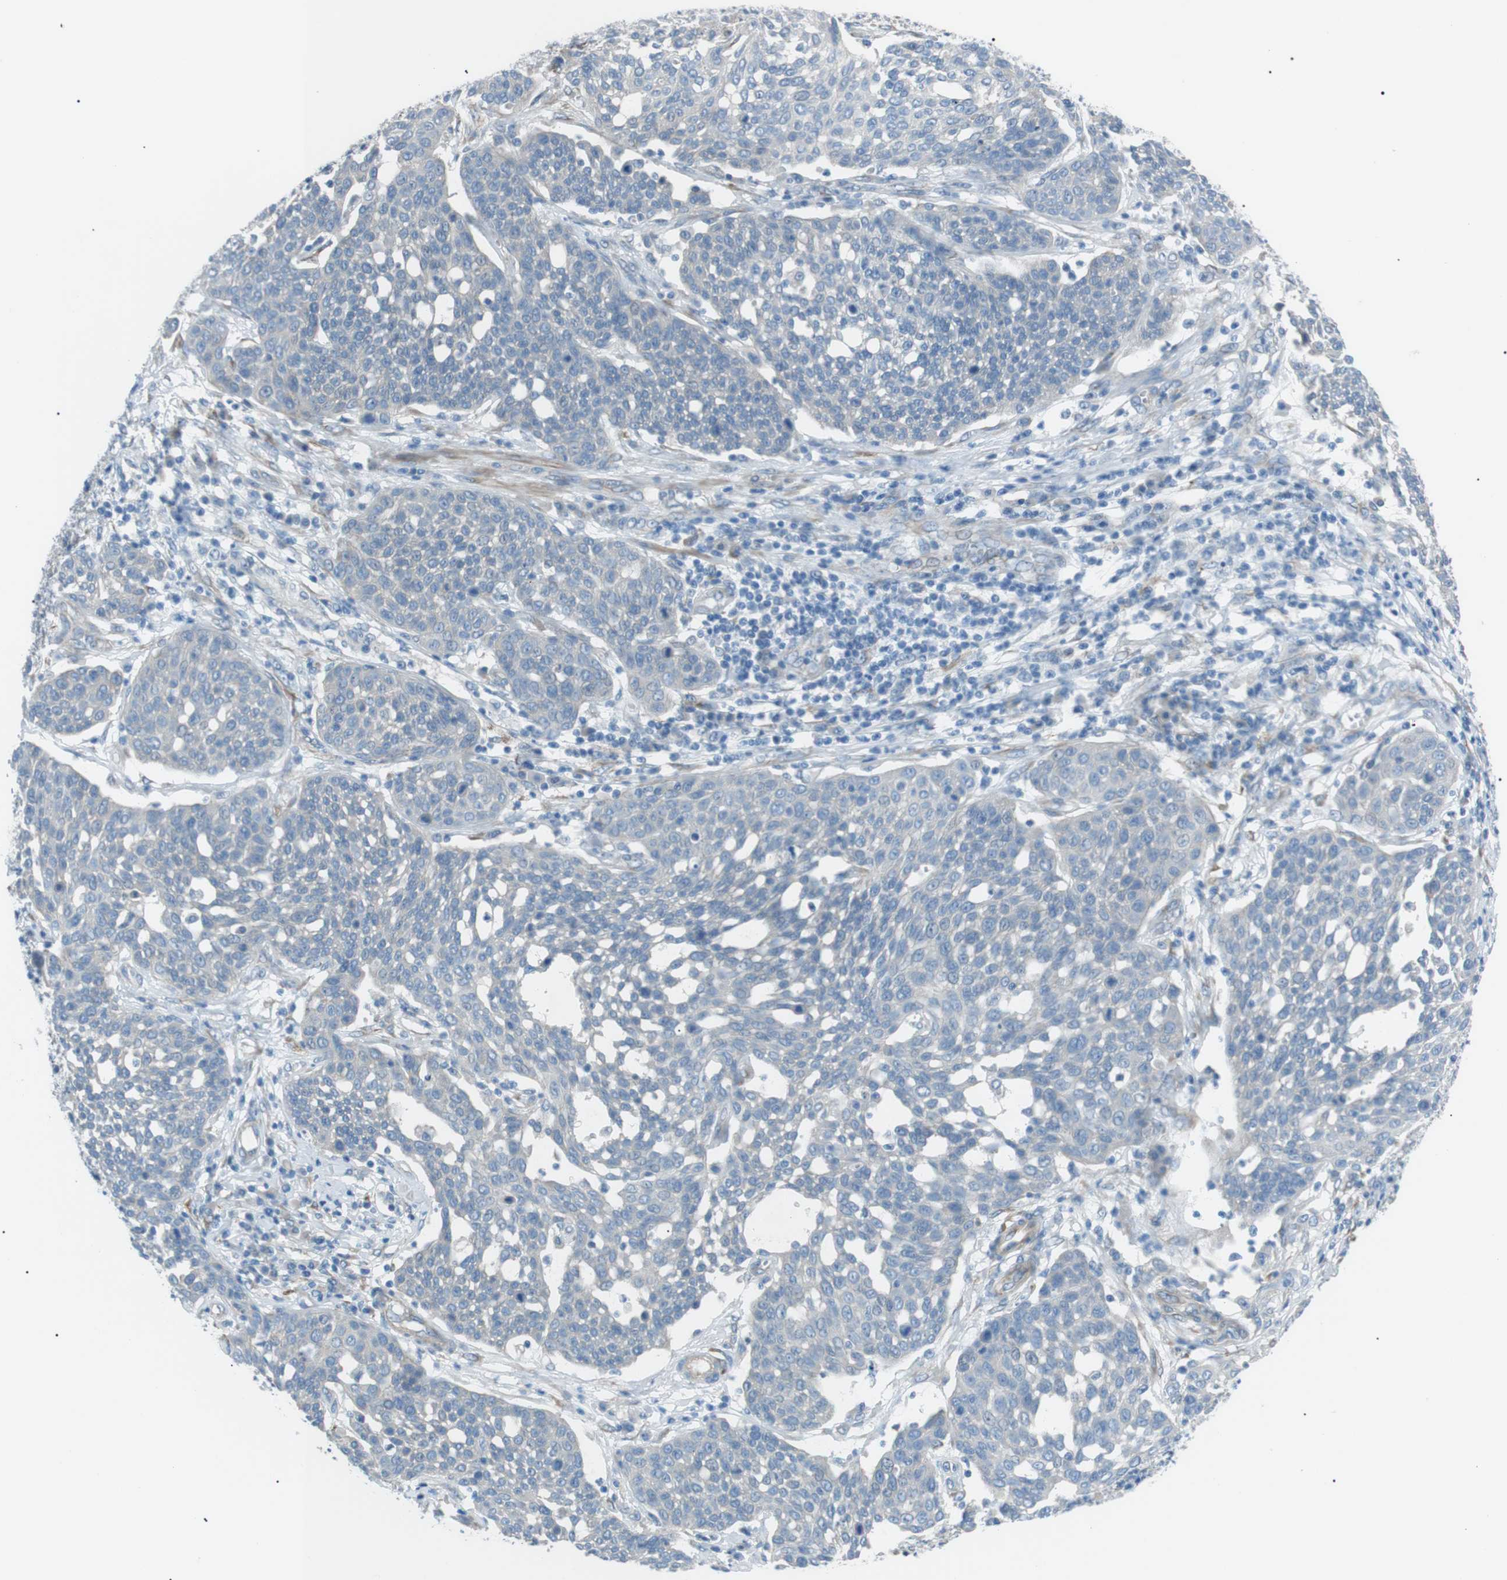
{"staining": {"intensity": "negative", "quantity": "none", "location": "none"}, "tissue": "cervical cancer", "cell_type": "Tumor cells", "image_type": "cancer", "snomed": [{"axis": "morphology", "description": "Squamous cell carcinoma, NOS"}, {"axis": "topography", "description": "Cervix"}], "caption": "This is a photomicrograph of immunohistochemistry staining of squamous cell carcinoma (cervical), which shows no expression in tumor cells. (DAB immunohistochemistry (IHC) visualized using brightfield microscopy, high magnification).", "gene": "MTARC2", "patient": {"sex": "female", "age": 34}}